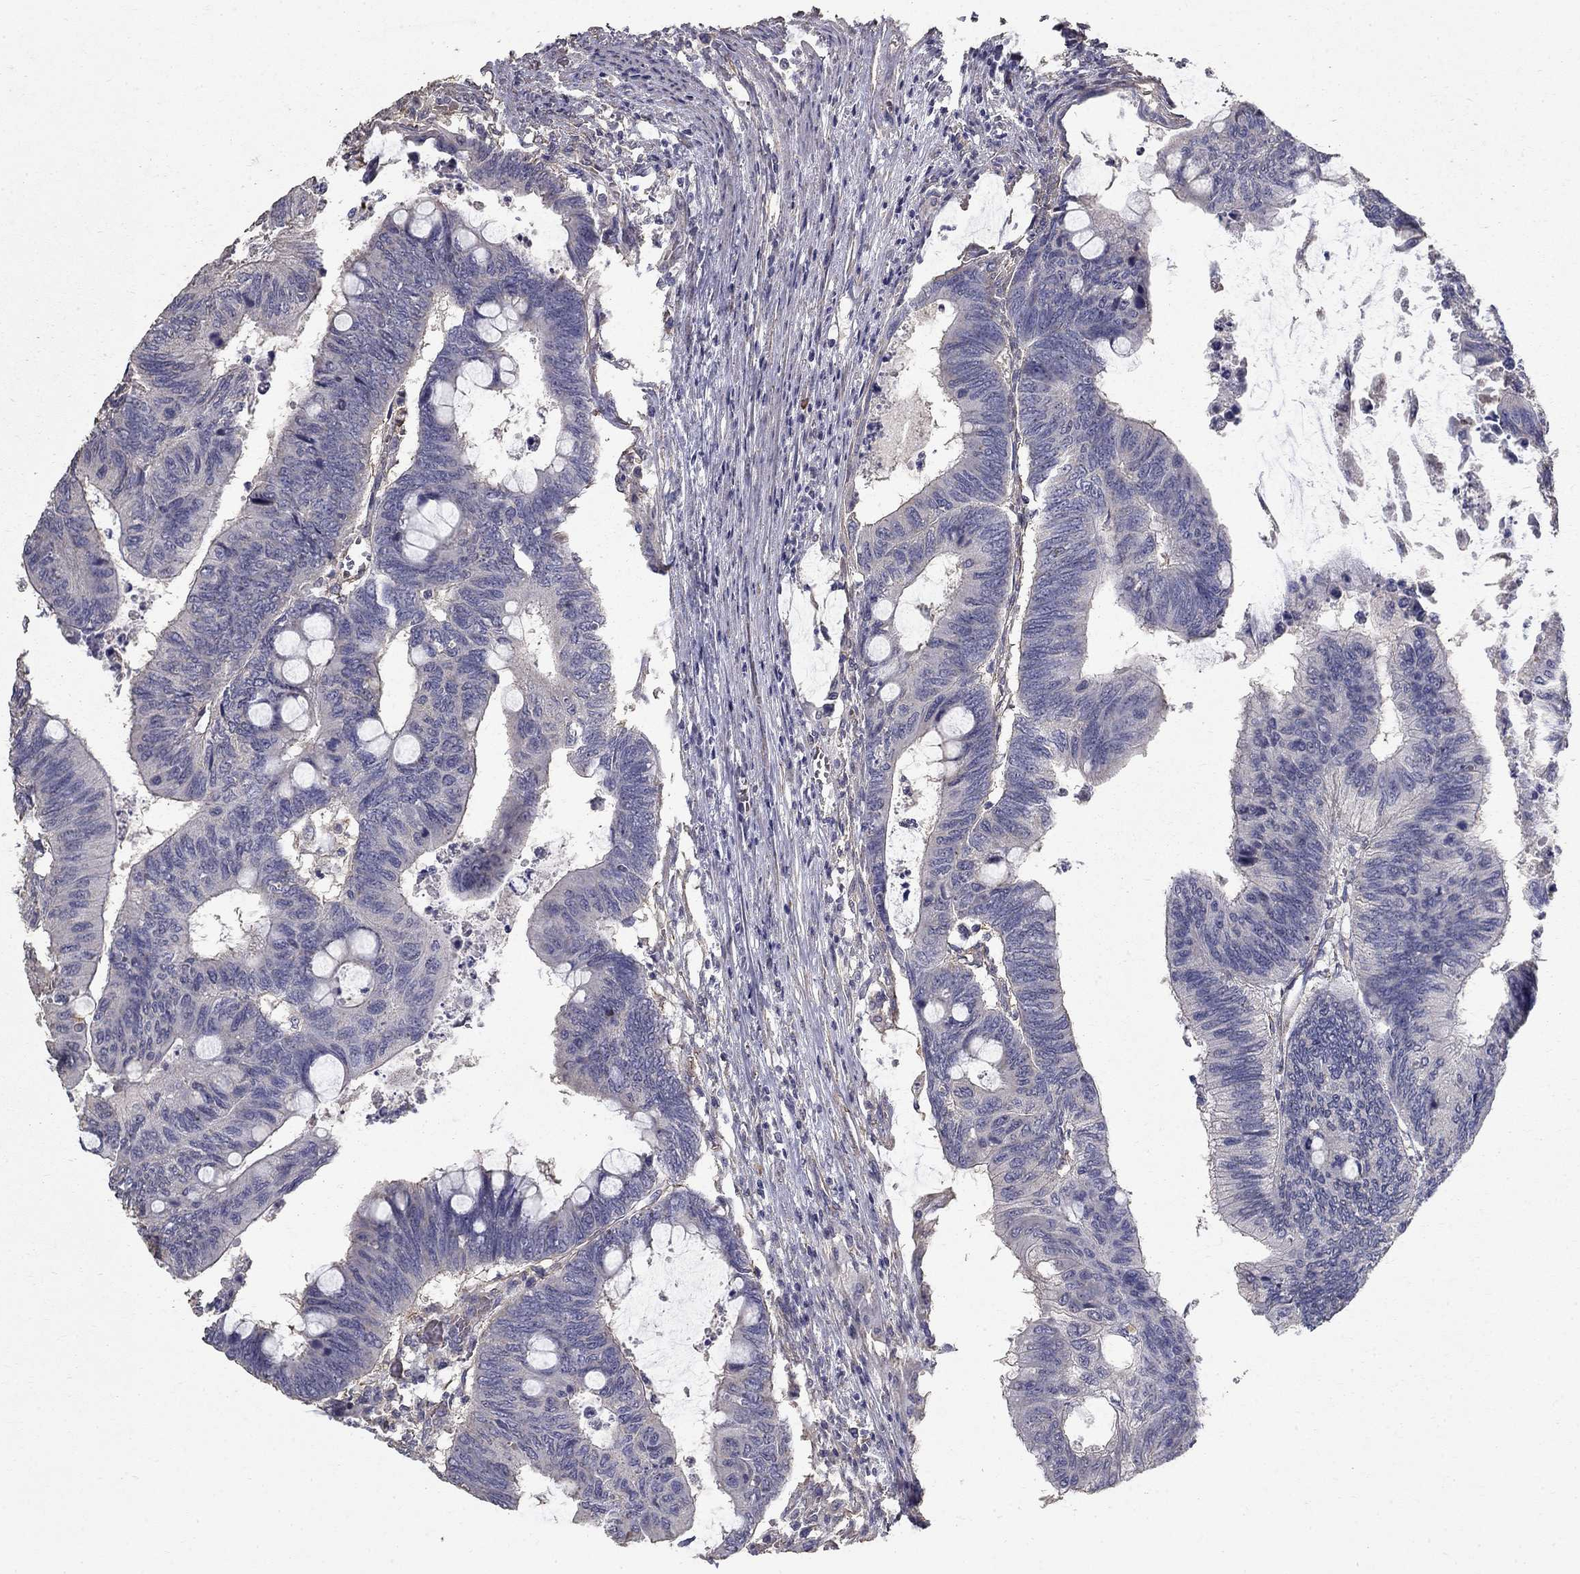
{"staining": {"intensity": "negative", "quantity": "none", "location": "none"}, "tissue": "colorectal cancer", "cell_type": "Tumor cells", "image_type": "cancer", "snomed": [{"axis": "morphology", "description": "Normal tissue, NOS"}, {"axis": "morphology", "description": "Adenocarcinoma, NOS"}, {"axis": "topography", "description": "Rectum"}, {"axis": "topography", "description": "Peripheral nerve tissue"}], "caption": "Photomicrograph shows no significant protein positivity in tumor cells of adenocarcinoma (colorectal).", "gene": "MPP2", "patient": {"sex": "male", "age": 92}}